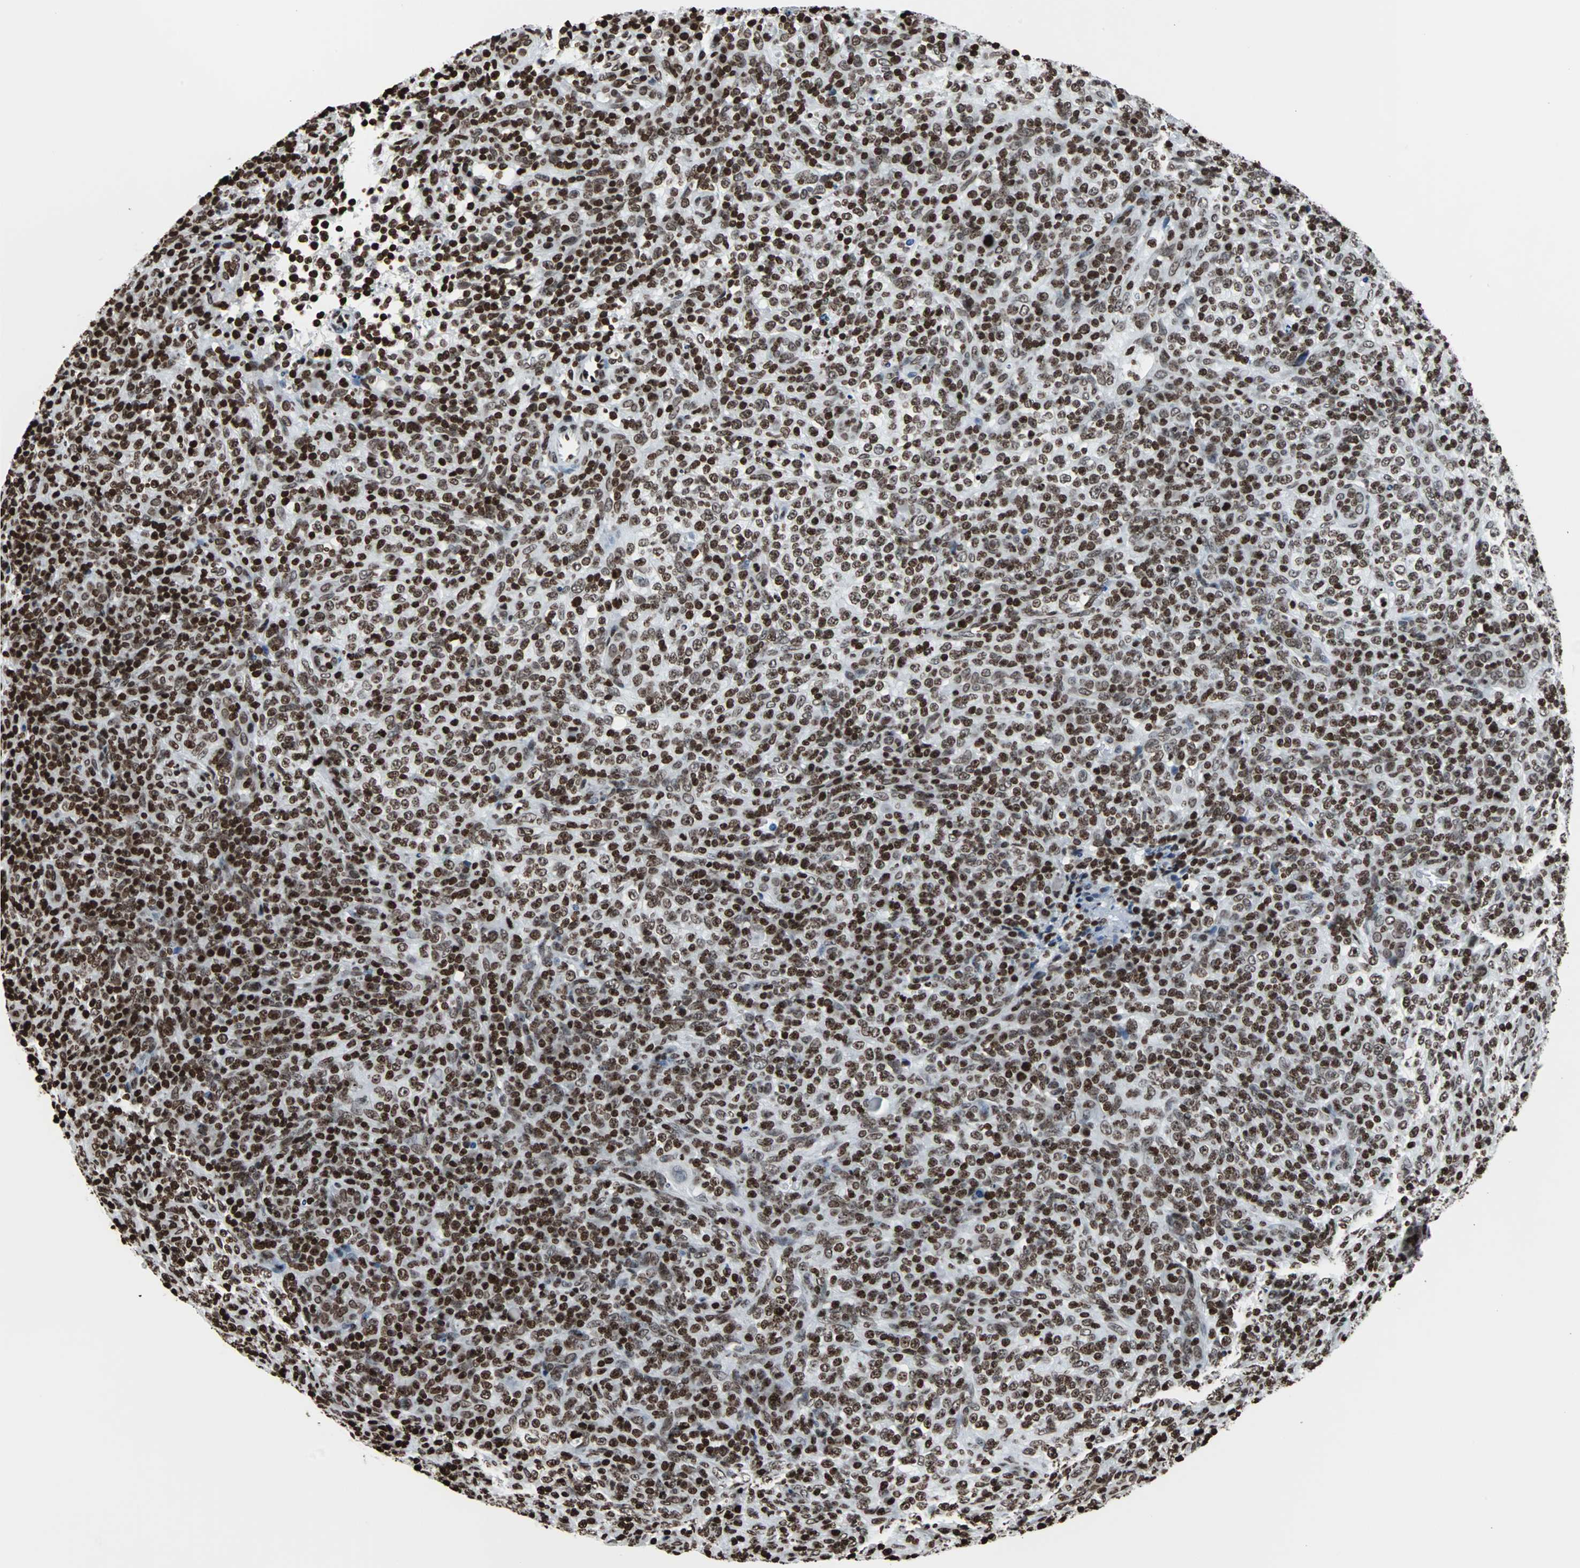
{"staining": {"intensity": "strong", "quantity": ">75%", "location": "nuclear"}, "tissue": "lymphoma", "cell_type": "Tumor cells", "image_type": "cancer", "snomed": [{"axis": "morphology", "description": "Malignant lymphoma, non-Hodgkin's type, High grade"}, {"axis": "topography", "description": "Lymph node"}], "caption": "Strong nuclear positivity is appreciated in about >75% of tumor cells in lymphoma.", "gene": "H2BC18", "patient": {"sex": "female", "age": 76}}